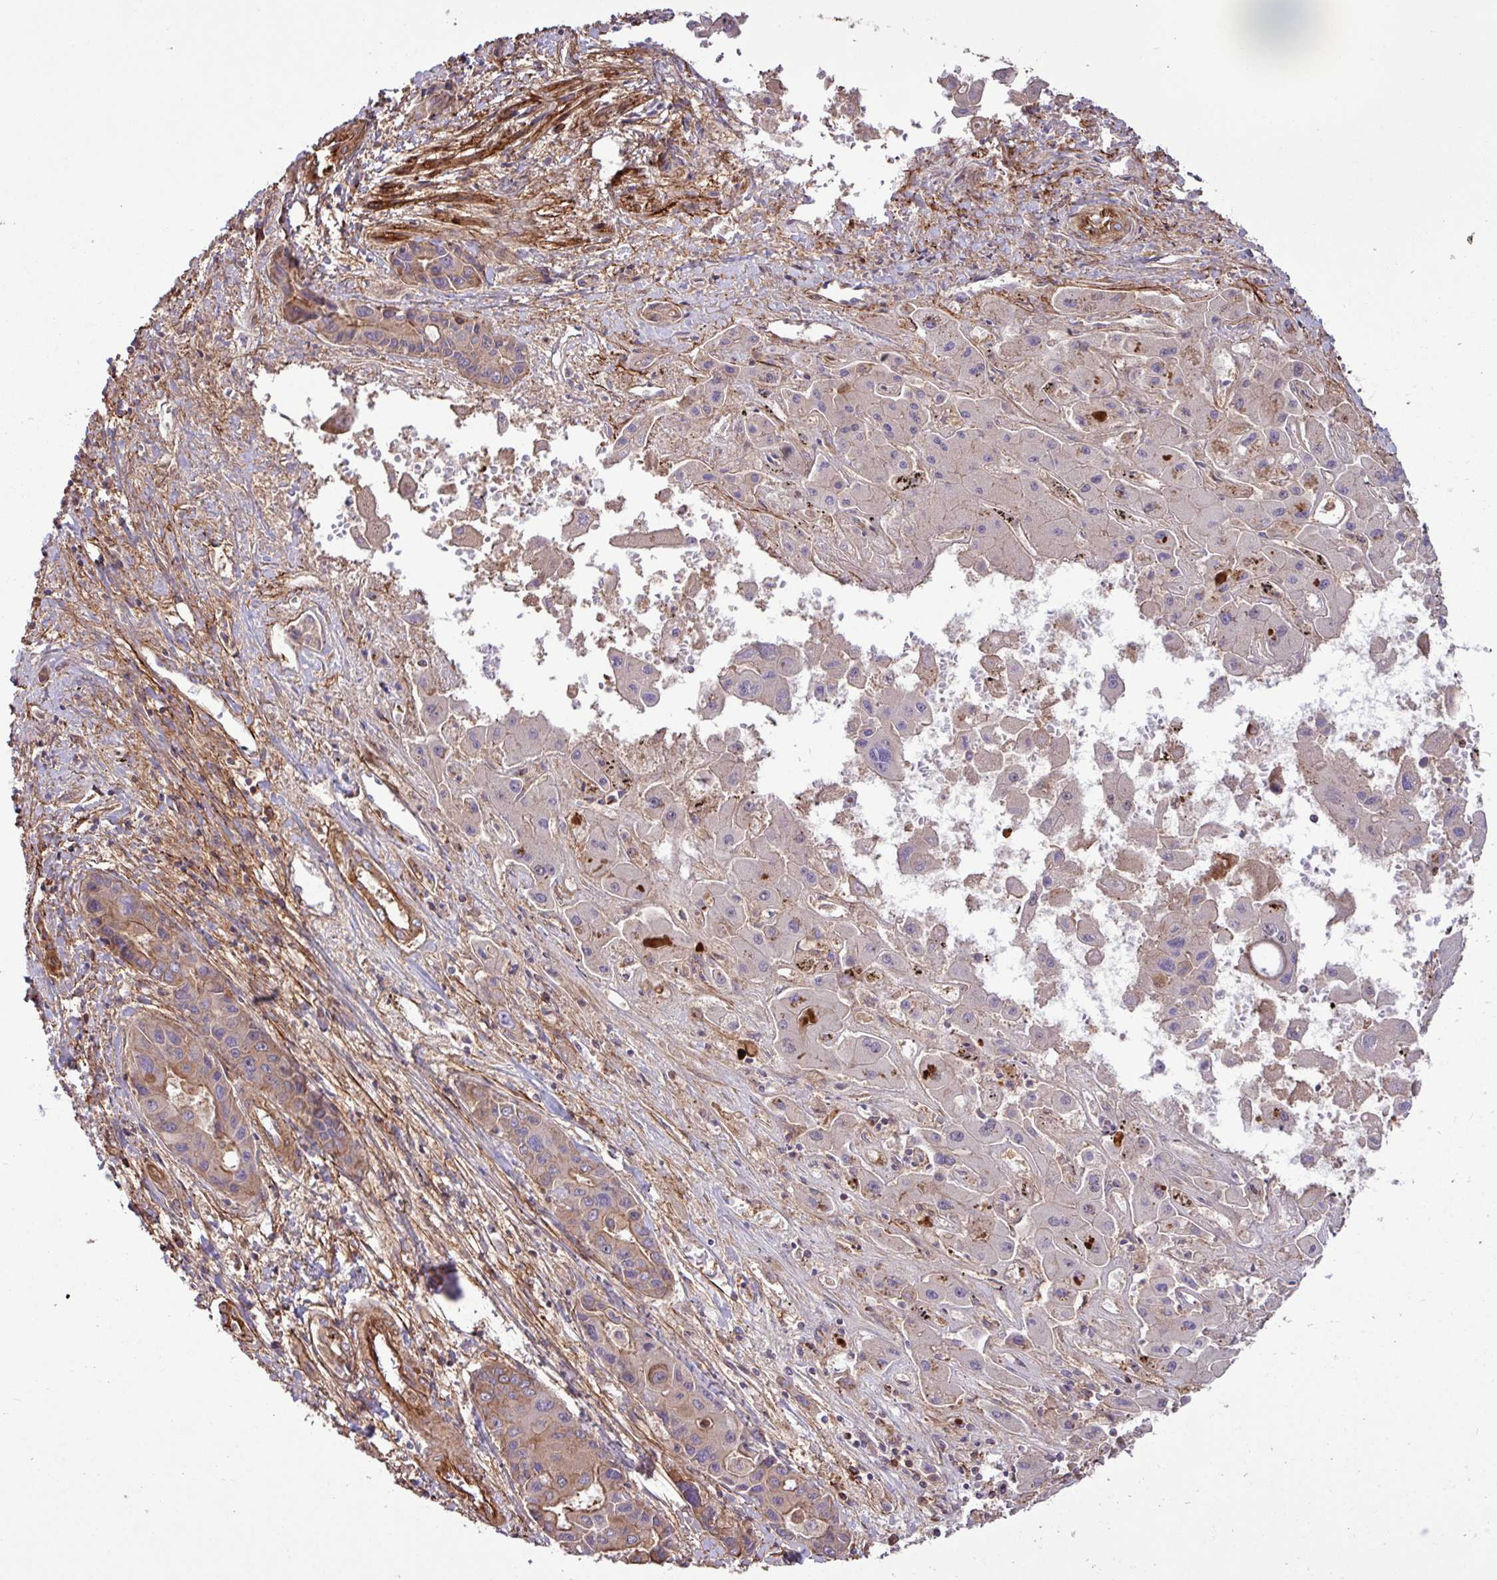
{"staining": {"intensity": "strong", "quantity": "<25%", "location": "cytoplasmic/membranous,nuclear"}, "tissue": "liver cancer", "cell_type": "Tumor cells", "image_type": "cancer", "snomed": [{"axis": "morphology", "description": "Cholangiocarcinoma"}, {"axis": "topography", "description": "Liver"}], "caption": "Strong cytoplasmic/membranous and nuclear staining for a protein is appreciated in about <25% of tumor cells of liver cancer using immunohistochemistry.", "gene": "ZNF300", "patient": {"sex": "male", "age": 67}}